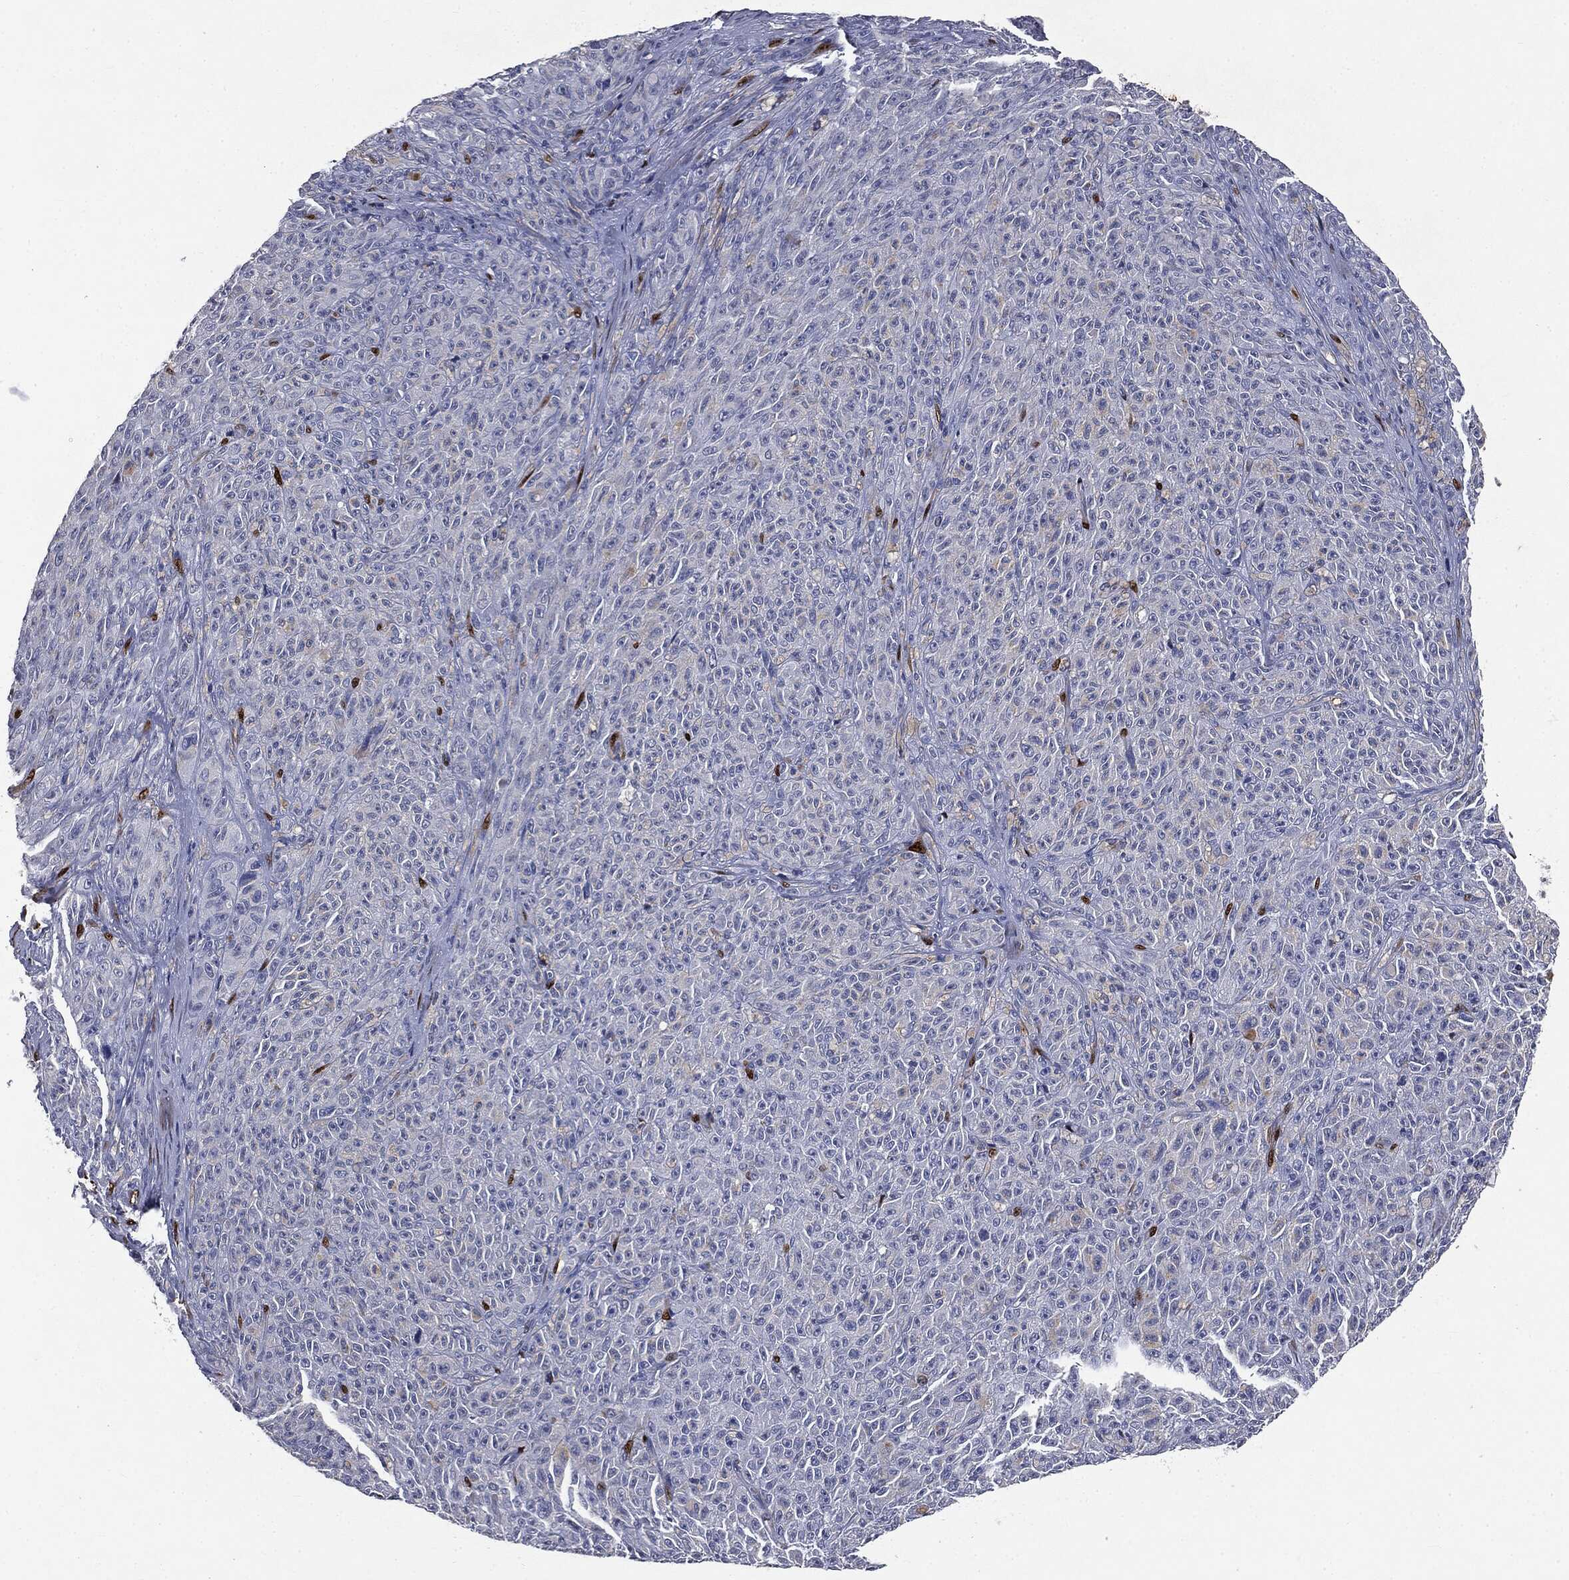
{"staining": {"intensity": "negative", "quantity": "none", "location": "none"}, "tissue": "melanoma", "cell_type": "Tumor cells", "image_type": "cancer", "snomed": [{"axis": "morphology", "description": "Malignant melanoma, NOS"}, {"axis": "topography", "description": "Skin"}], "caption": "Malignant melanoma stained for a protein using IHC reveals no staining tumor cells.", "gene": "CASD1", "patient": {"sex": "female", "age": 82}}